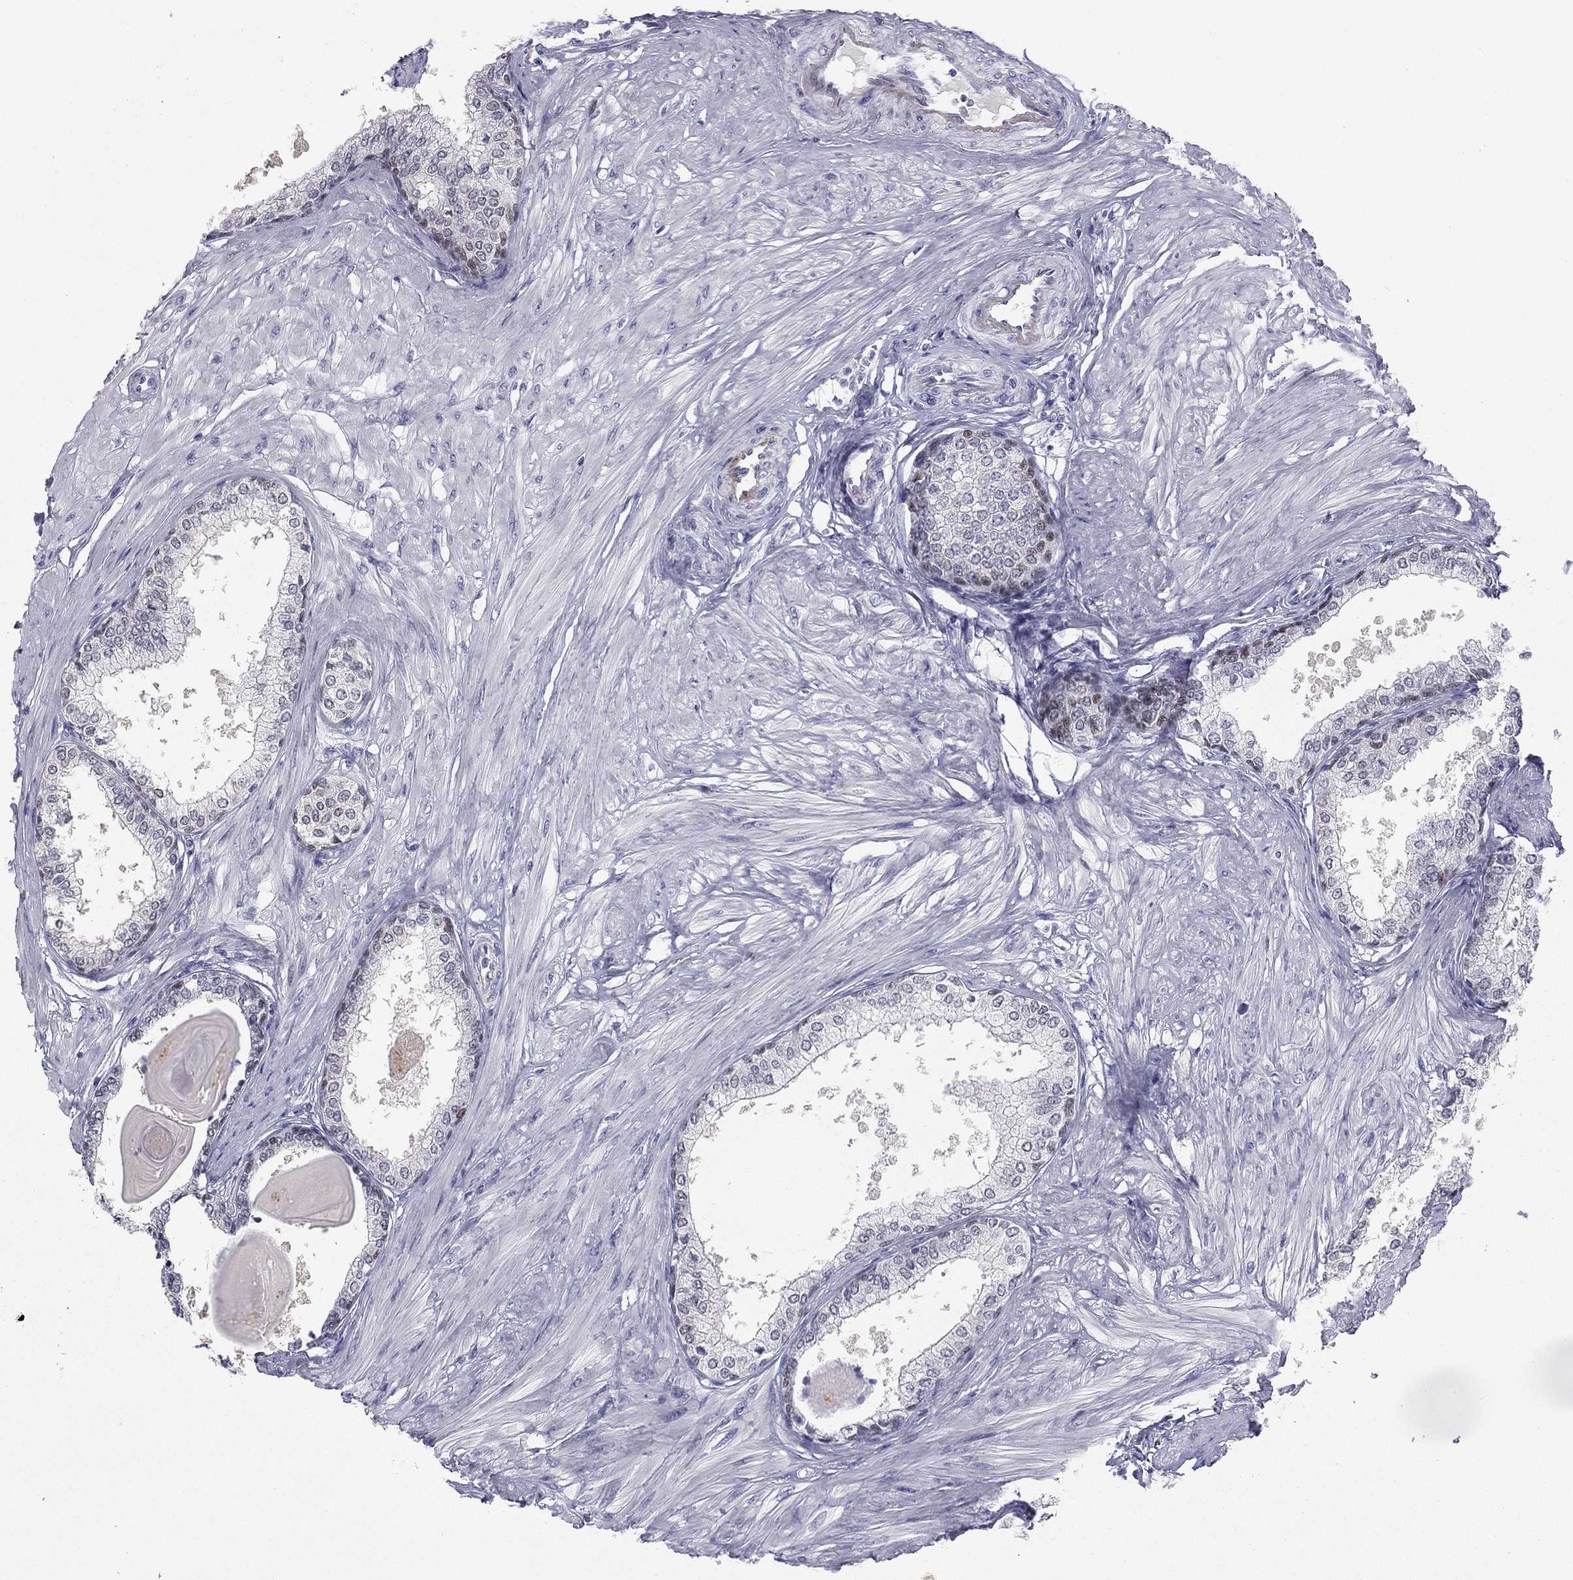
{"staining": {"intensity": "moderate", "quantity": "<25%", "location": "nuclear"}, "tissue": "prostate", "cell_type": "Glandular cells", "image_type": "normal", "snomed": [{"axis": "morphology", "description": "Normal tissue, NOS"}, {"axis": "topography", "description": "Prostate"}], "caption": "Protein staining of normal prostate reveals moderate nuclear staining in about <25% of glandular cells.", "gene": "TFAP2B", "patient": {"sex": "male", "age": 63}}